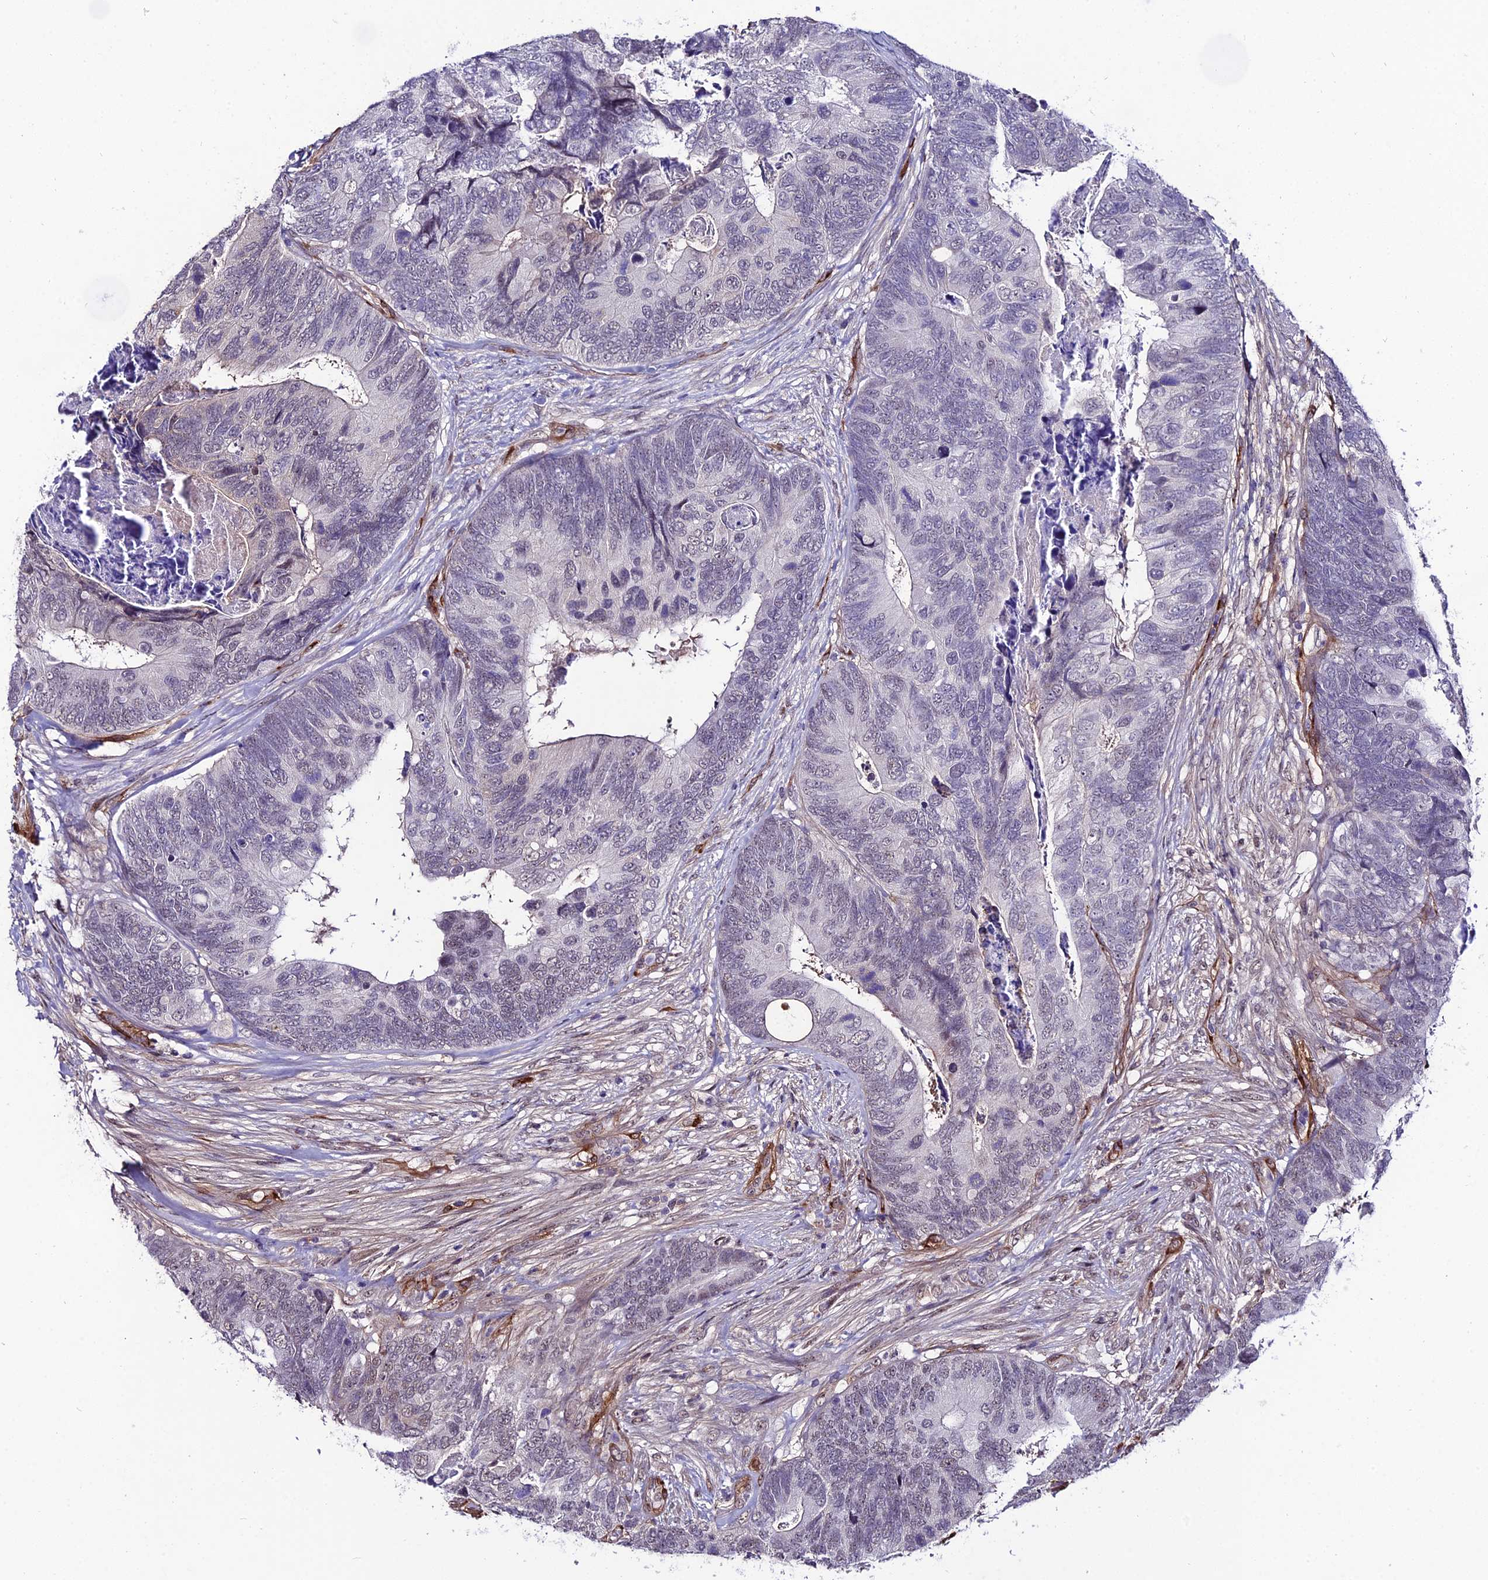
{"staining": {"intensity": "negative", "quantity": "none", "location": "none"}, "tissue": "colorectal cancer", "cell_type": "Tumor cells", "image_type": "cancer", "snomed": [{"axis": "morphology", "description": "Adenocarcinoma, NOS"}, {"axis": "topography", "description": "Colon"}], "caption": "Immunohistochemistry photomicrograph of neoplastic tissue: colorectal cancer stained with DAB (3,3'-diaminobenzidine) reveals no significant protein staining in tumor cells.", "gene": "SYT15", "patient": {"sex": "female", "age": 67}}